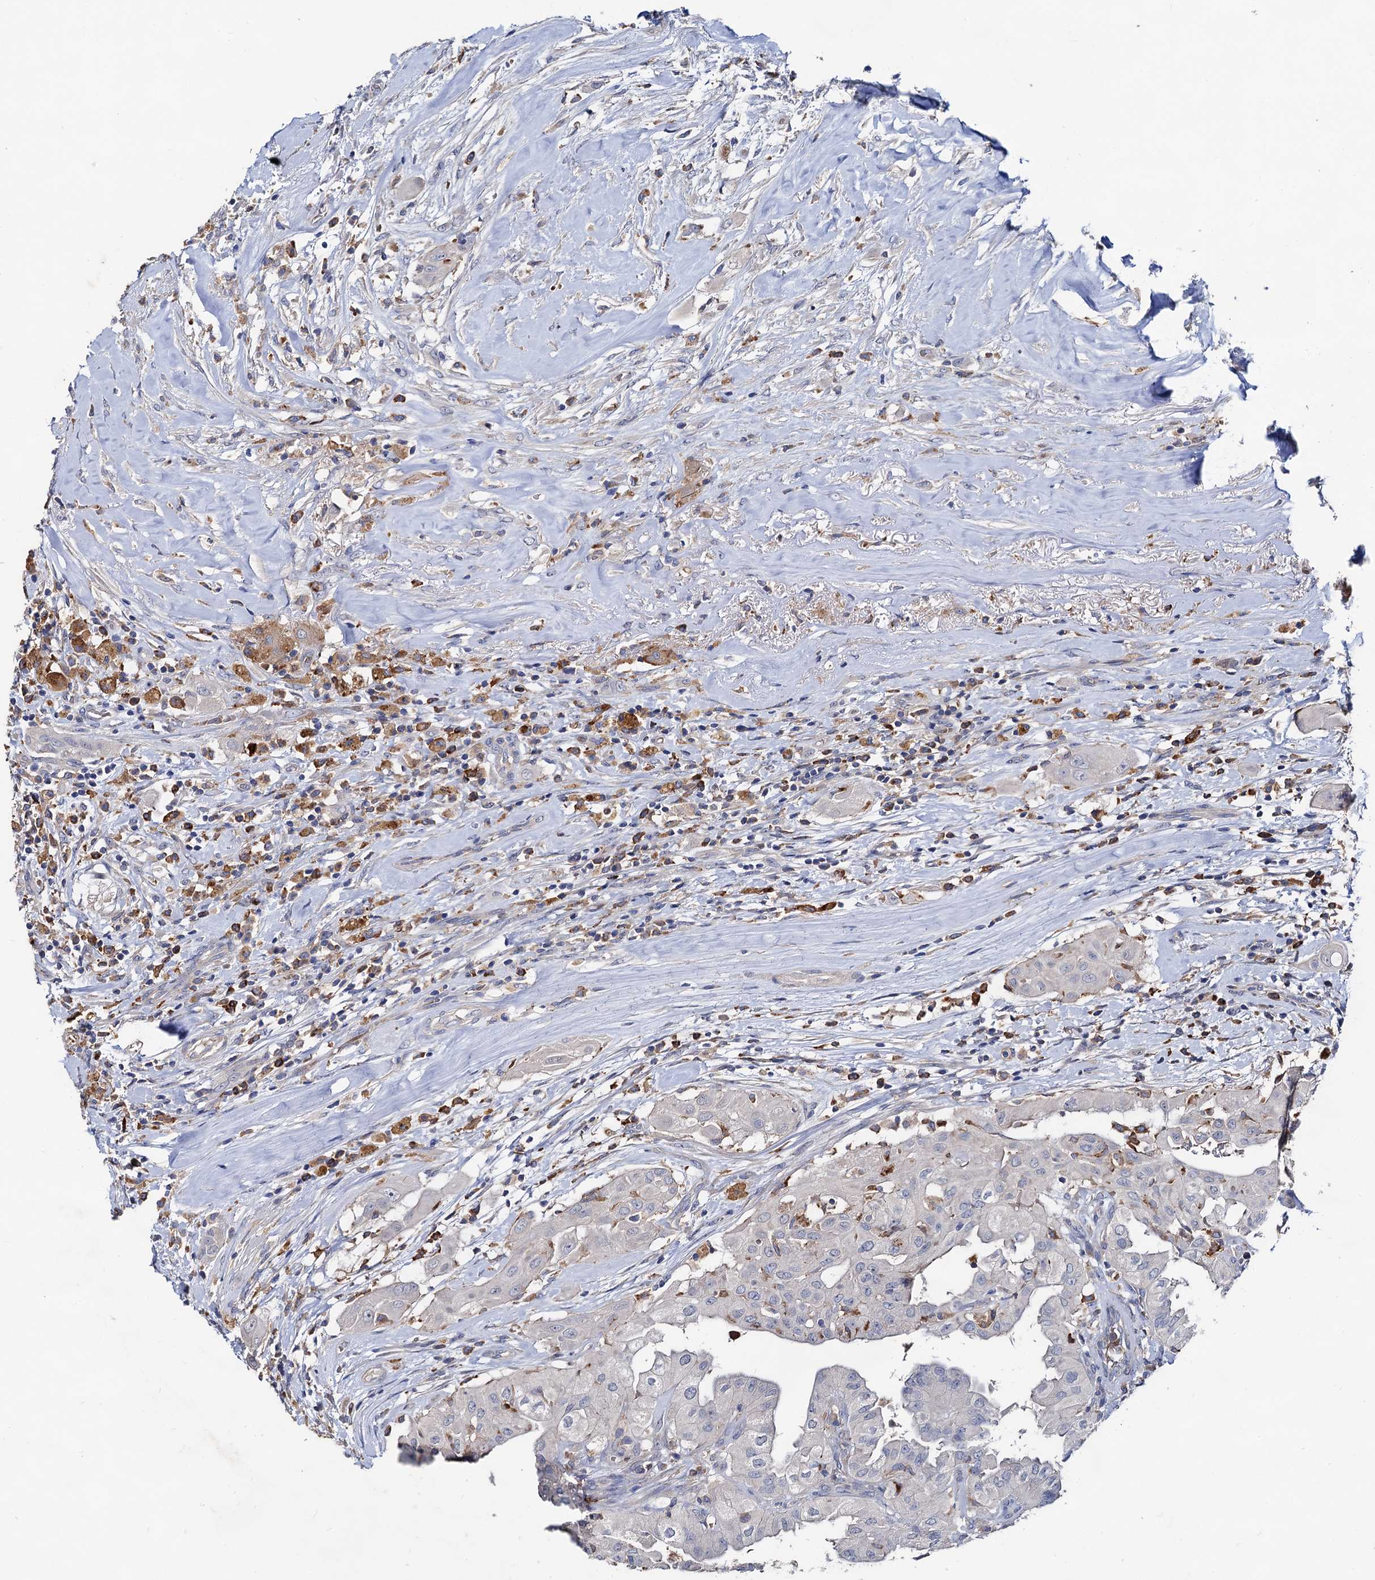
{"staining": {"intensity": "negative", "quantity": "none", "location": "none"}, "tissue": "thyroid cancer", "cell_type": "Tumor cells", "image_type": "cancer", "snomed": [{"axis": "morphology", "description": "Papillary adenocarcinoma, NOS"}, {"axis": "topography", "description": "Thyroid gland"}], "caption": "Tumor cells are negative for brown protein staining in thyroid cancer (papillary adenocarcinoma). Nuclei are stained in blue.", "gene": "HVCN1", "patient": {"sex": "female", "age": 59}}